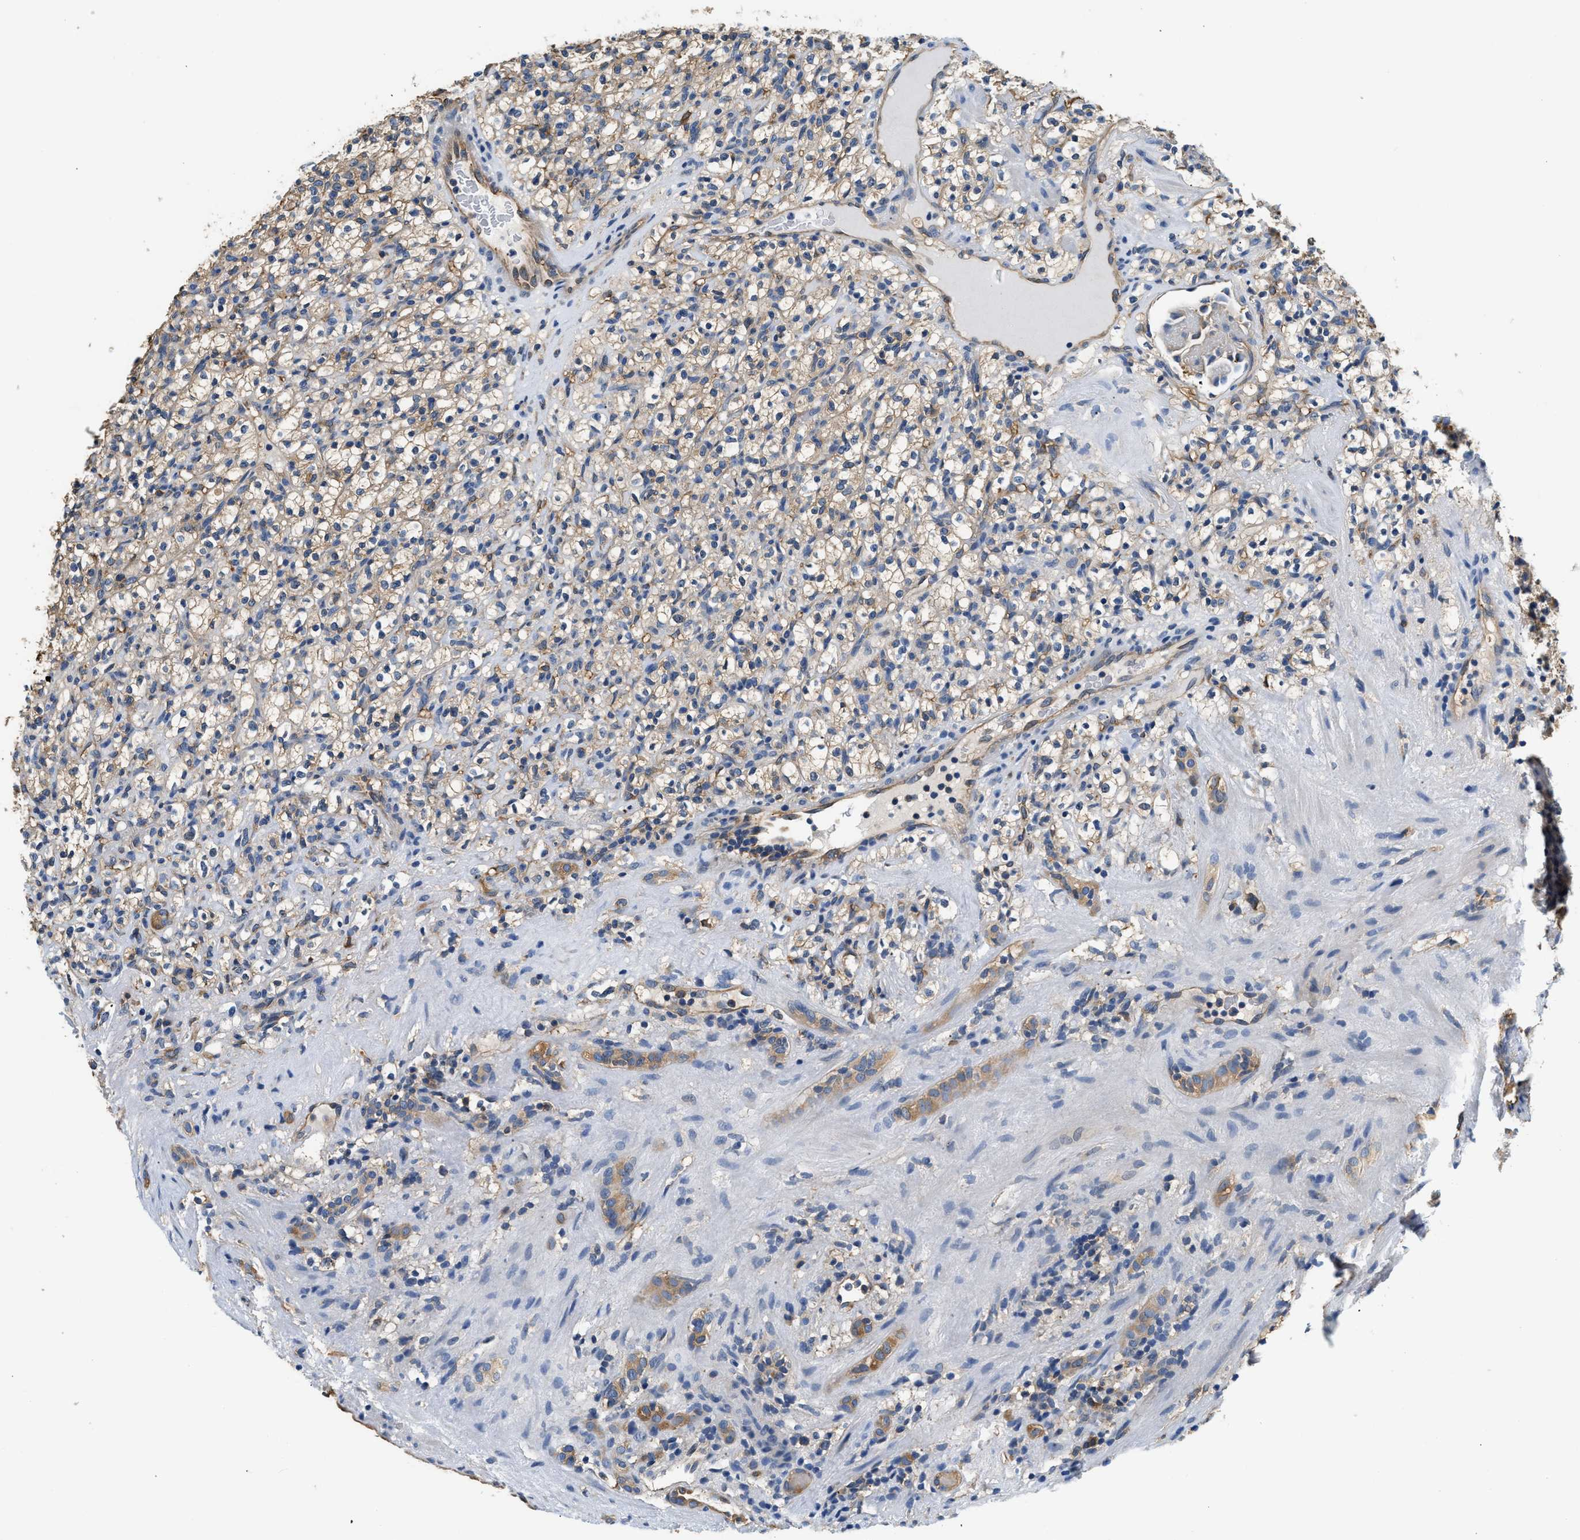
{"staining": {"intensity": "weak", "quantity": ">75%", "location": "cytoplasmic/membranous"}, "tissue": "renal cancer", "cell_type": "Tumor cells", "image_type": "cancer", "snomed": [{"axis": "morphology", "description": "Normal tissue, NOS"}, {"axis": "morphology", "description": "Adenocarcinoma, NOS"}, {"axis": "topography", "description": "Kidney"}], "caption": "The image exhibits staining of renal cancer (adenocarcinoma), revealing weak cytoplasmic/membranous protein expression (brown color) within tumor cells.", "gene": "PPP2R1B", "patient": {"sex": "female", "age": 72}}